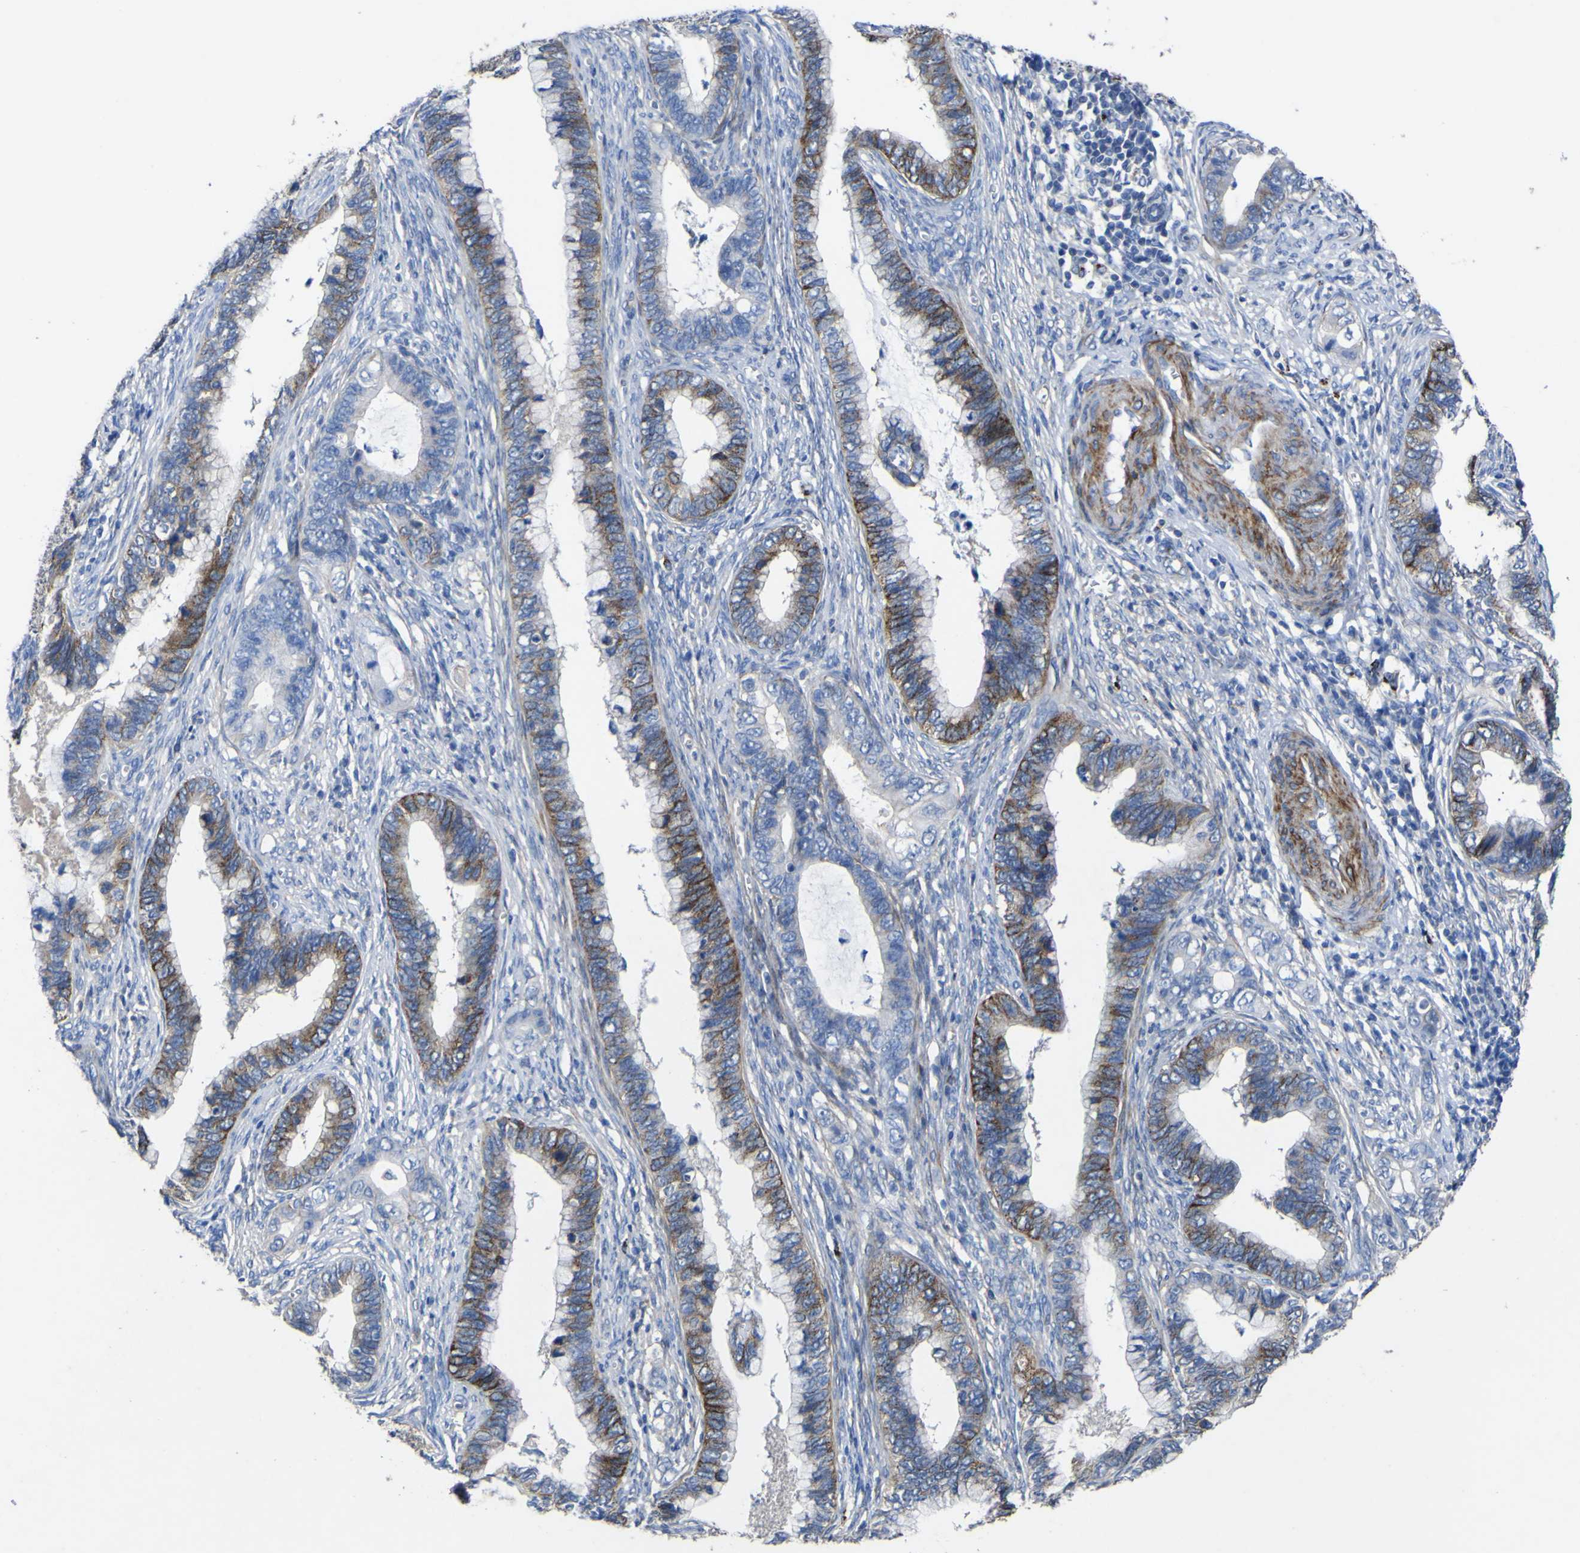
{"staining": {"intensity": "moderate", "quantity": ">75%", "location": "cytoplasmic/membranous"}, "tissue": "cervical cancer", "cell_type": "Tumor cells", "image_type": "cancer", "snomed": [{"axis": "morphology", "description": "Adenocarcinoma, NOS"}, {"axis": "topography", "description": "Cervix"}], "caption": "Adenocarcinoma (cervical) was stained to show a protein in brown. There is medium levels of moderate cytoplasmic/membranous expression in approximately >75% of tumor cells. The protein of interest is stained brown, and the nuclei are stained in blue (DAB (3,3'-diaminobenzidine) IHC with brightfield microscopy, high magnification).", "gene": "AGO4", "patient": {"sex": "female", "age": 44}}